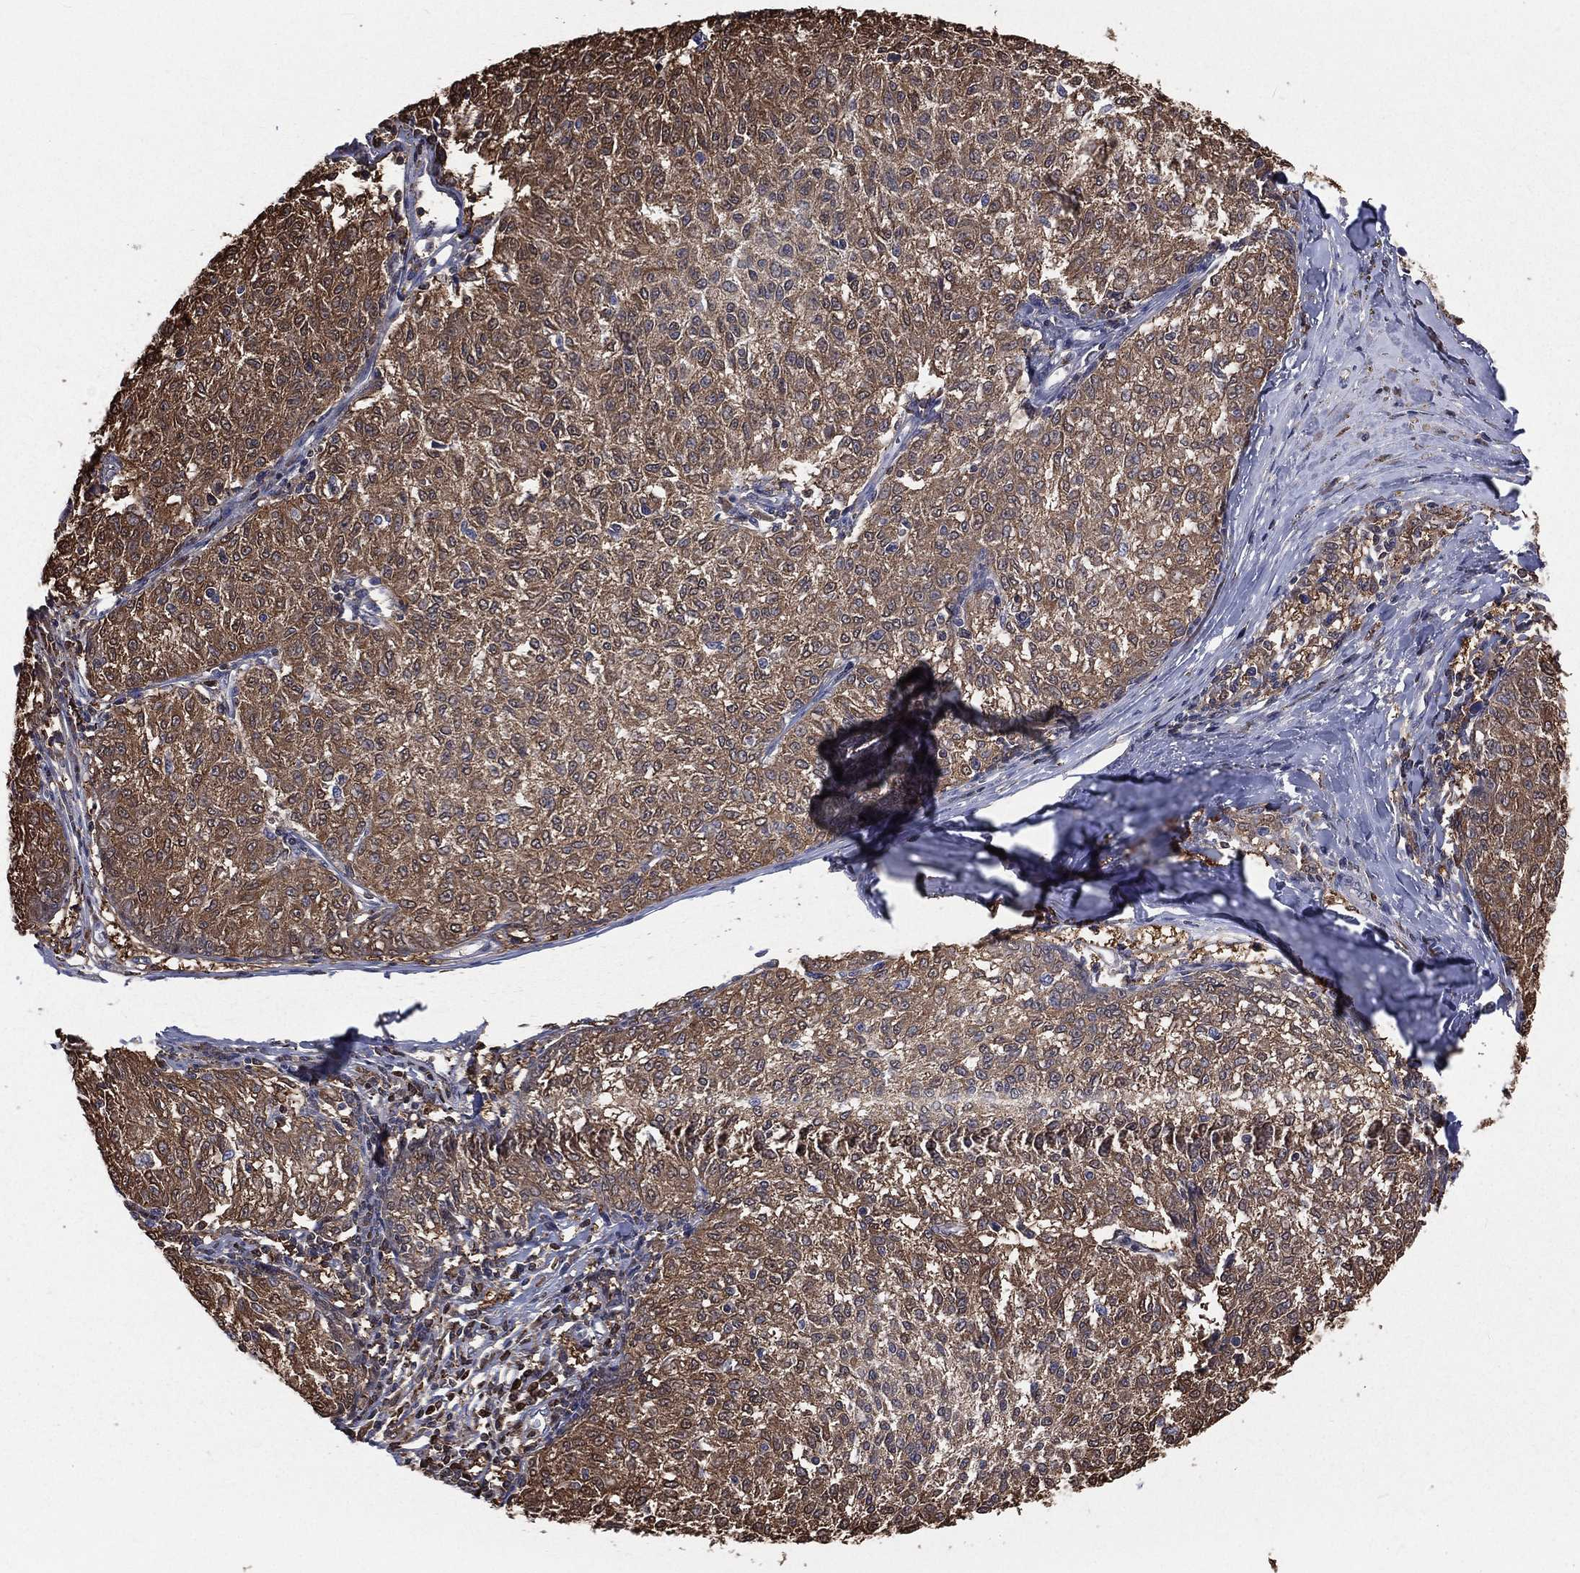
{"staining": {"intensity": "moderate", "quantity": ">75%", "location": "cytoplasmic/membranous"}, "tissue": "melanoma", "cell_type": "Tumor cells", "image_type": "cancer", "snomed": [{"axis": "morphology", "description": "Malignant melanoma, NOS"}, {"axis": "topography", "description": "Skin"}], "caption": "Immunohistochemistry (IHC) histopathology image of human melanoma stained for a protein (brown), which shows medium levels of moderate cytoplasmic/membranous expression in about >75% of tumor cells.", "gene": "TBC1D2", "patient": {"sex": "female", "age": 72}}